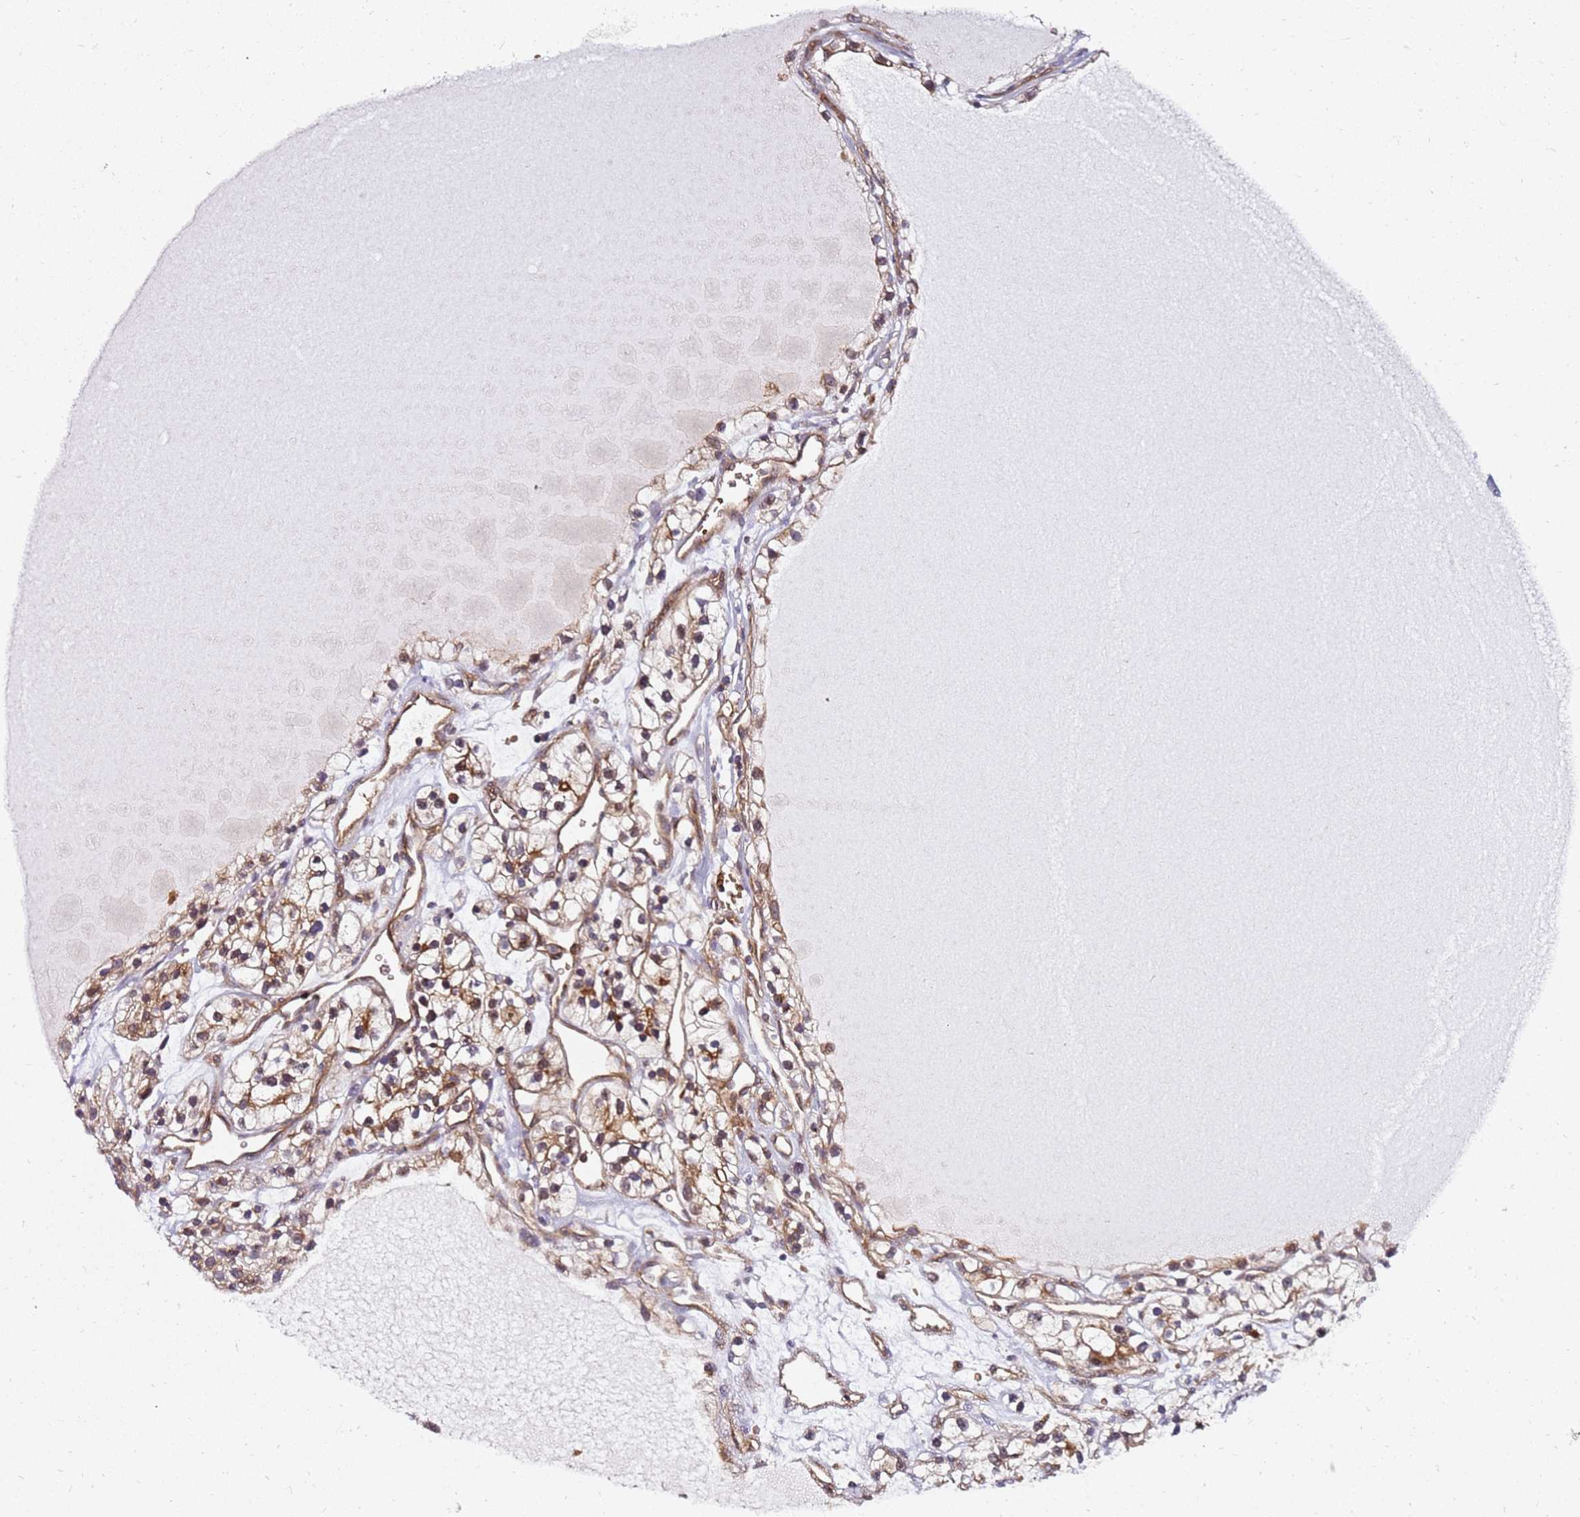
{"staining": {"intensity": "moderate", "quantity": "25%-75%", "location": "cytoplasmic/membranous"}, "tissue": "renal cancer", "cell_type": "Tumor cells", "image_type": "cancer", "snomed": [{"axis": "morphology", "description": "Adenocarcinoma, NOS"}, {"axis": "topography", "description": "Kidney"}], "caption": "The immunohistochemical stain highlights moderate cytoplasmic/membranous positivity in tumor cells of renal cancer (adenocarcinoma) tissue.", "gene": "RNF11", "patient": {"sex": "female", "age": 57}}